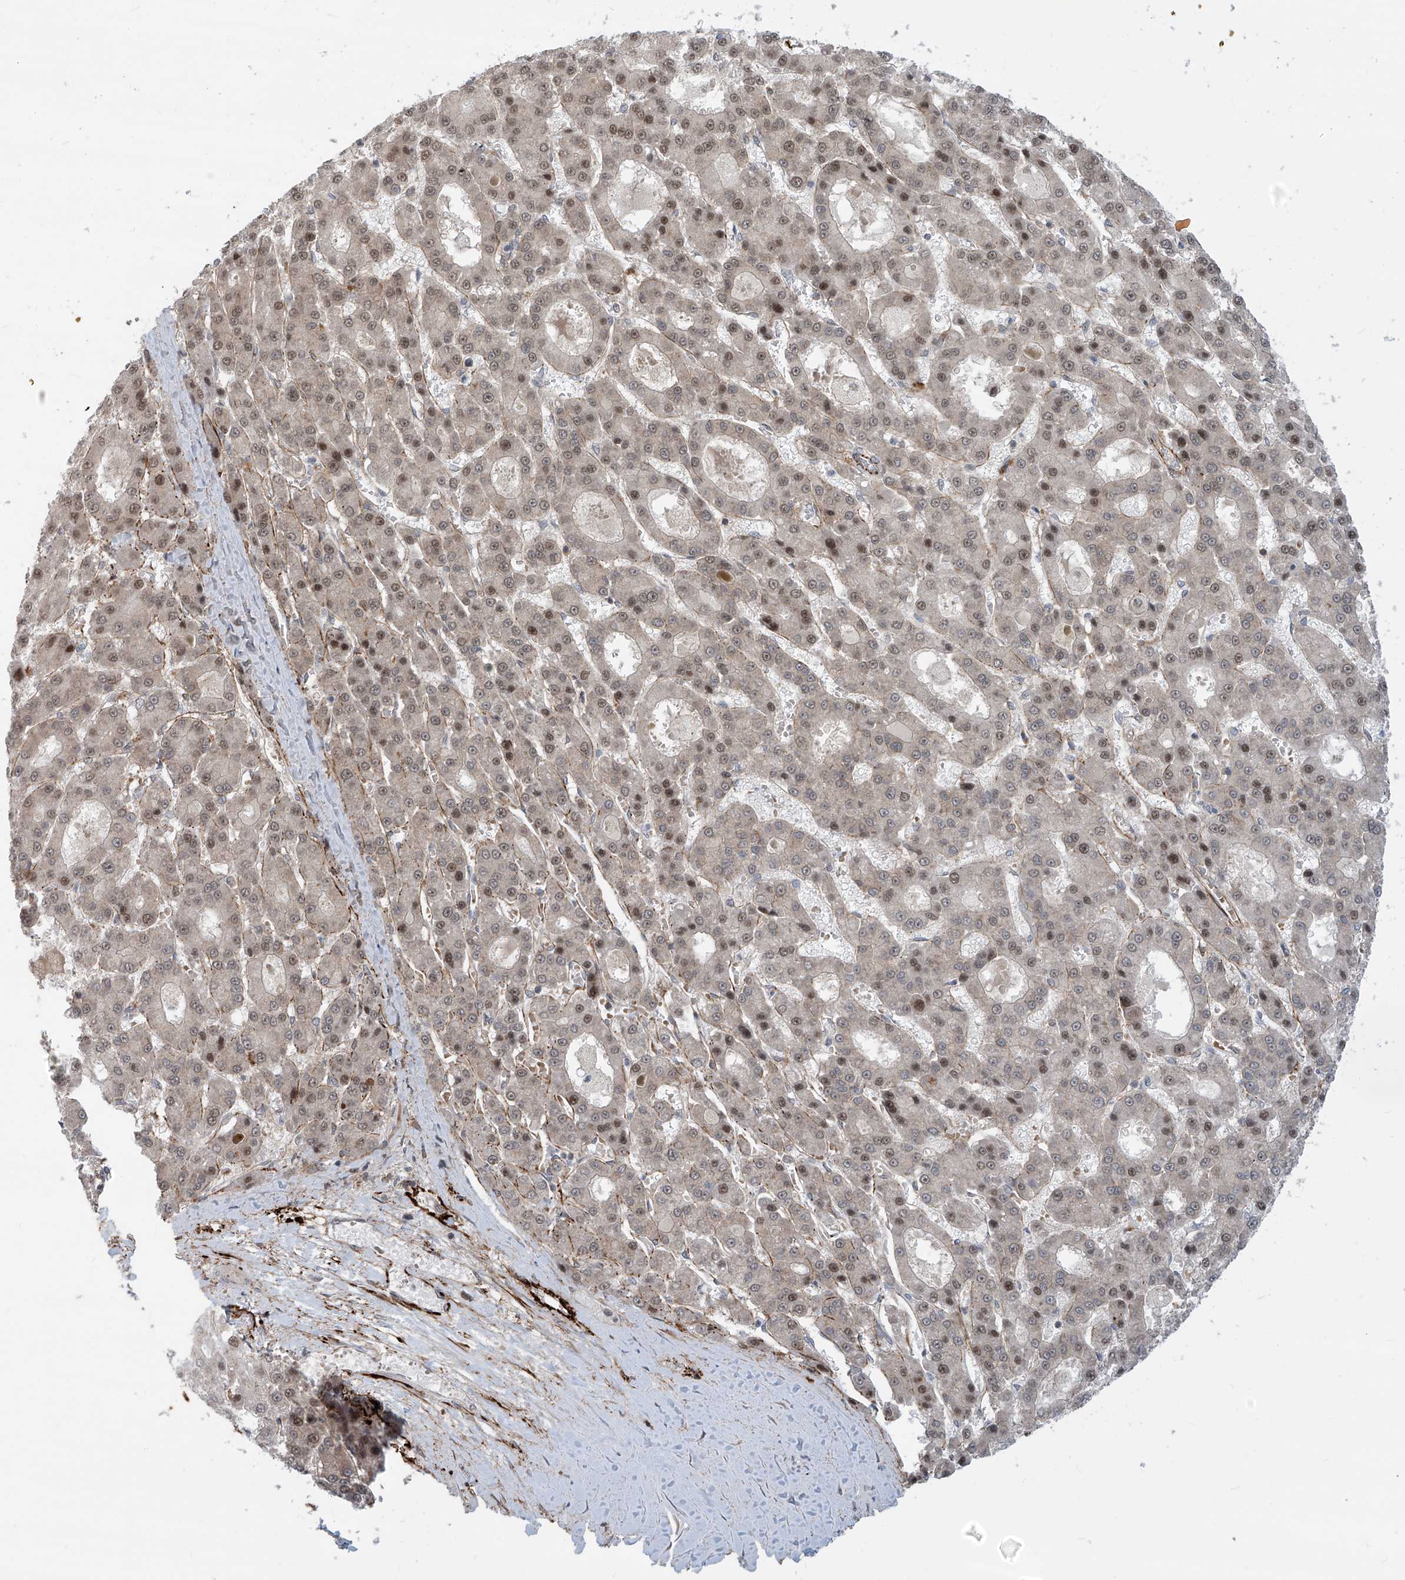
{"staining": {"intensity": "moderate", "quantity": "25%-75%", "location": "nuclear"}, "tissue": "liver cancer", "cell_type": "Tumor cells", "image_type": "cancer", "snomed": [{"axis": "morphology", "description": "Carcinoma, Hepatocellular, NOS"}, {"axis": "topography", "description": "Liver"}], "caption": "About 25%-75% of tumor cells in human liver cancer (hepatocellular carcinoma) show moderate nuclear protein positivity as visualized by brown immunohistochemical staining.", "gene": "LAGE3", "patient": {"sex": "male", "age": 70}}